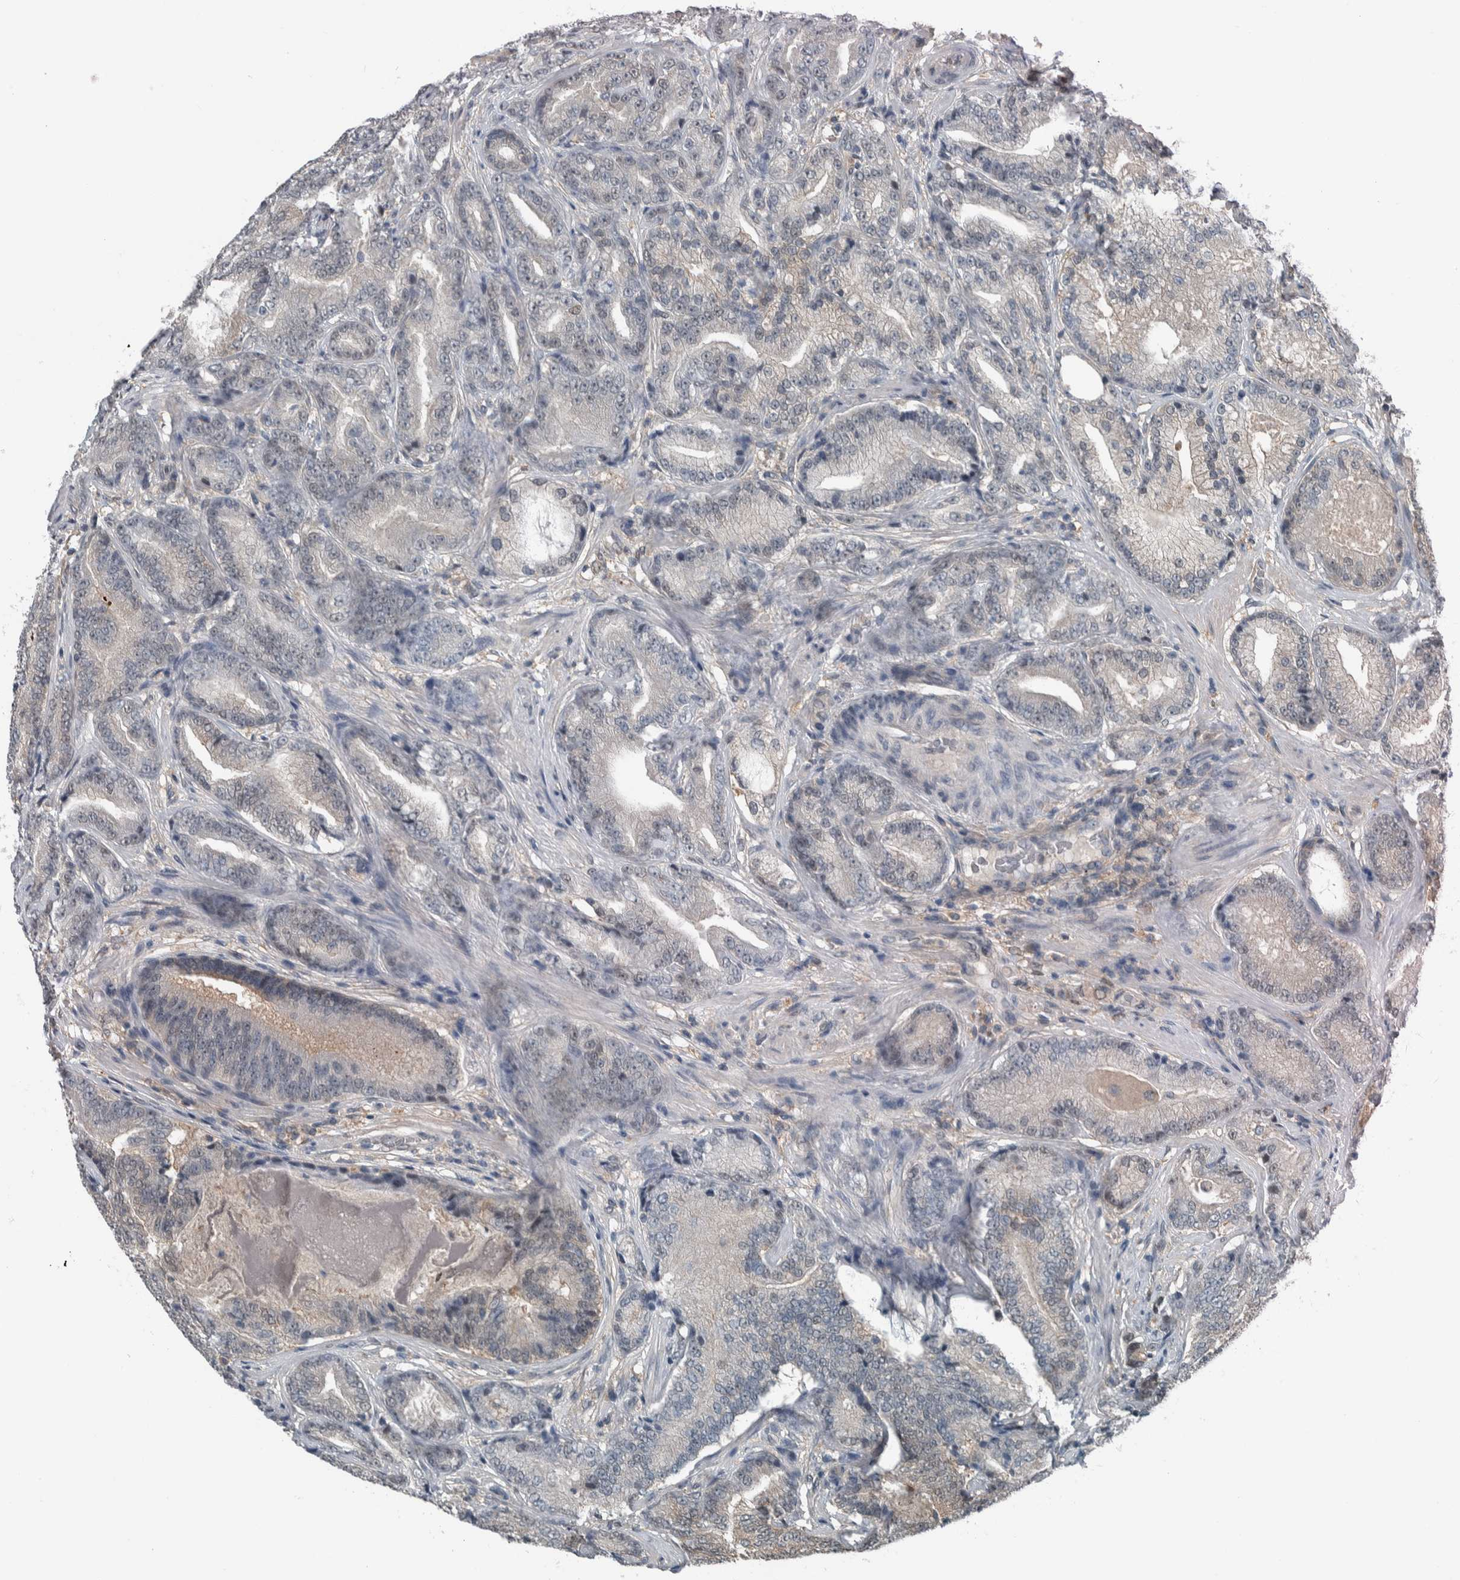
{"staining": {"intensity": "negative", "quantity": "none", "location": "none"}, "tissue": "prostate cancer", "cell_type": "Tumor cells", "image_type": "cancer", "snomed": [{"axis": "morphology", "description": "Adenocarcinoma, High grade"}, {"axis": "topography", "description": "Prostate"}], "caption": "Immunohistochemical staining of adenocarcinoma (high-grade) (prostate) shows no significant positivity in tumor cells.", "gene": "ALAD", "patient": {"sex": "male", "age": 55}}